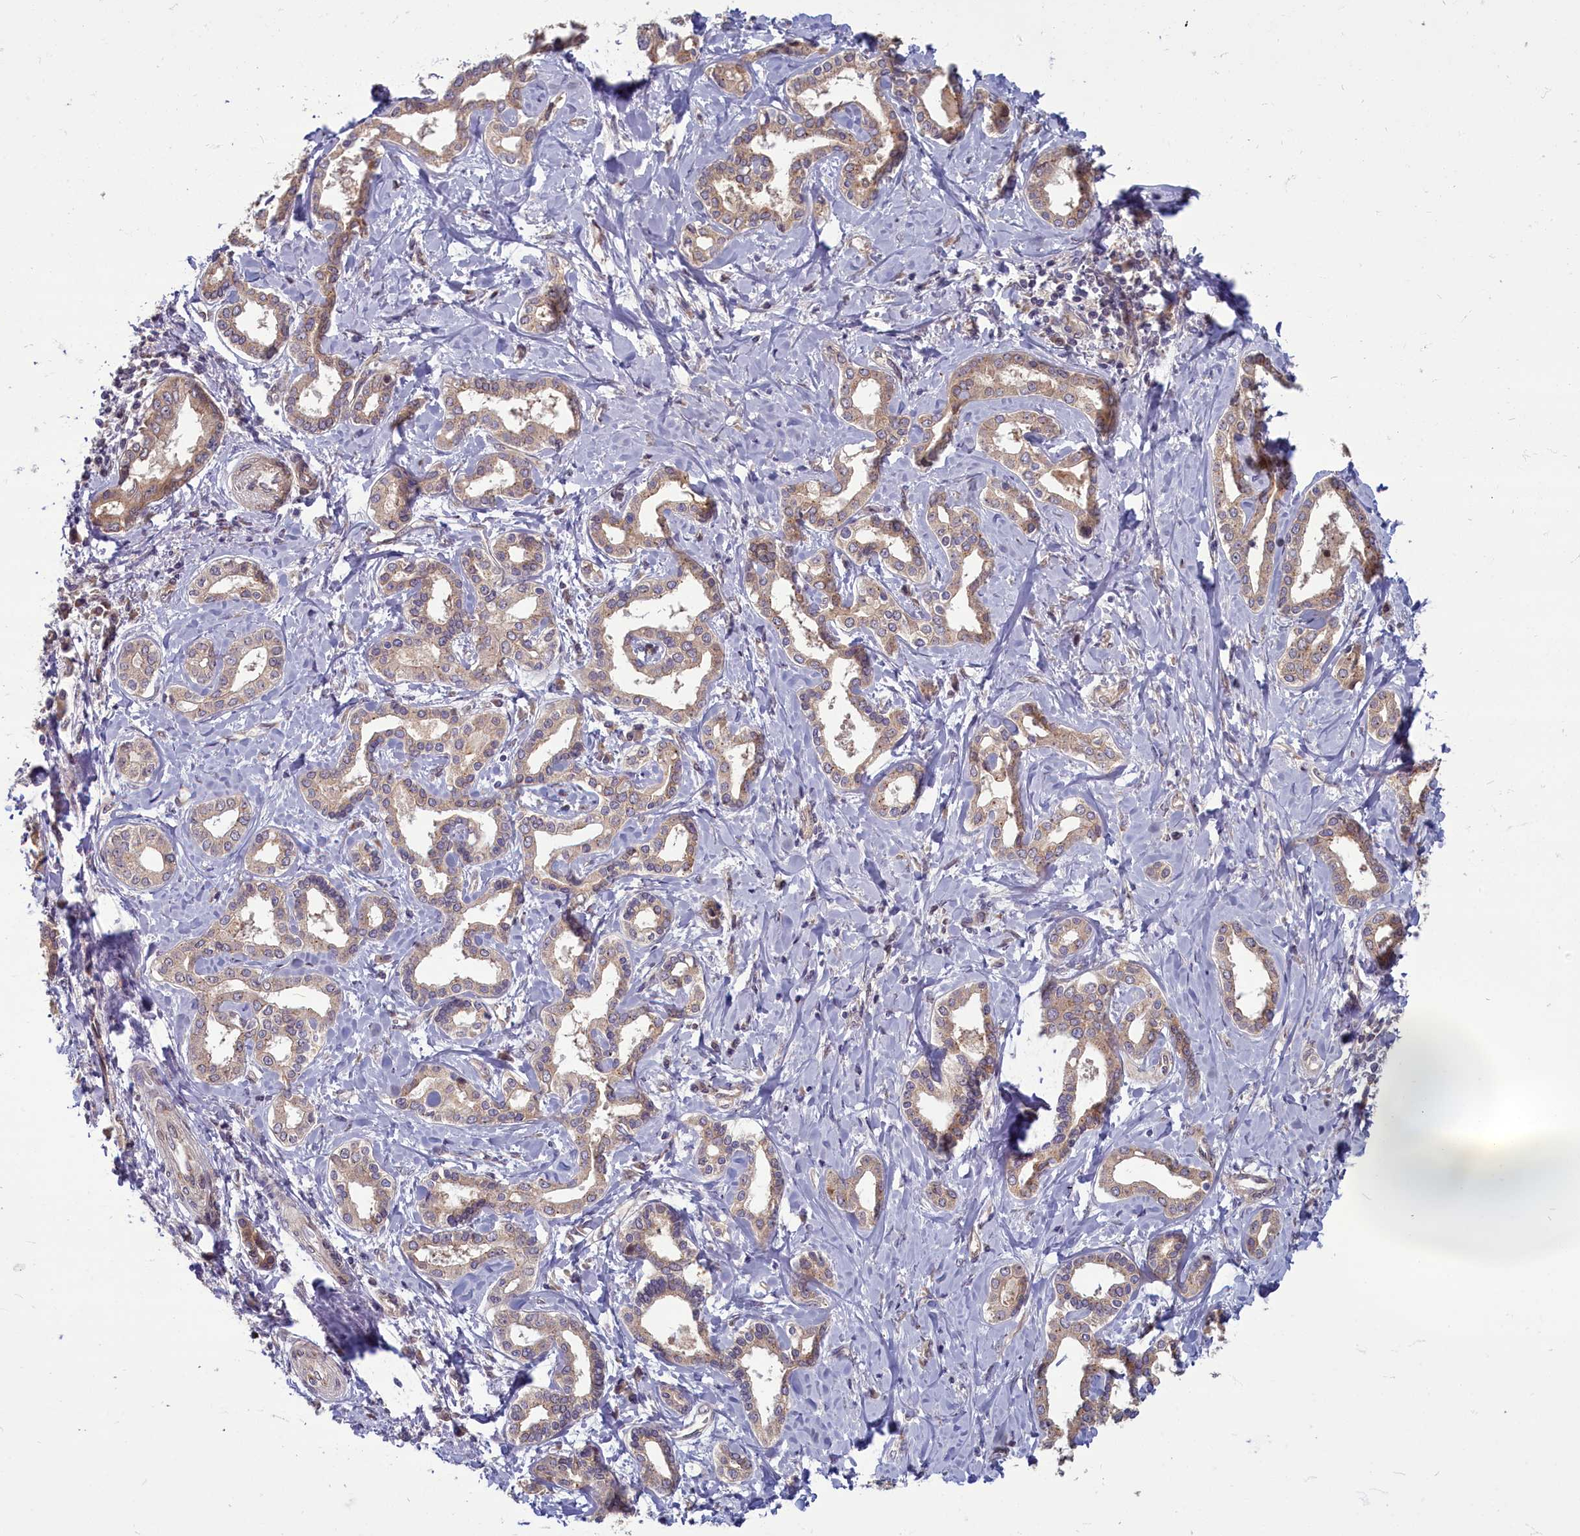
{"staining": {"intensity": "weak", "quantity": ">75%", "location": "cytoplasmic/membranous"}, "tissue": "liver cancer", "cell_type": "Tumor cells", "image_type": "cancer", "snomed": [{"axis": "morphology", "description": "Cholangiocarcinoma"}, {"axis": "topography", "description": "Liver"}], "caption": "Brown immunohistochemical staining in cholangiocarcinoma (liver) reveals weak cytoplasmic/membranous expression in approximately >75% of tumor cells.", "gene": "MYCBP", "patient": {"sex": "female", "age": 77}}